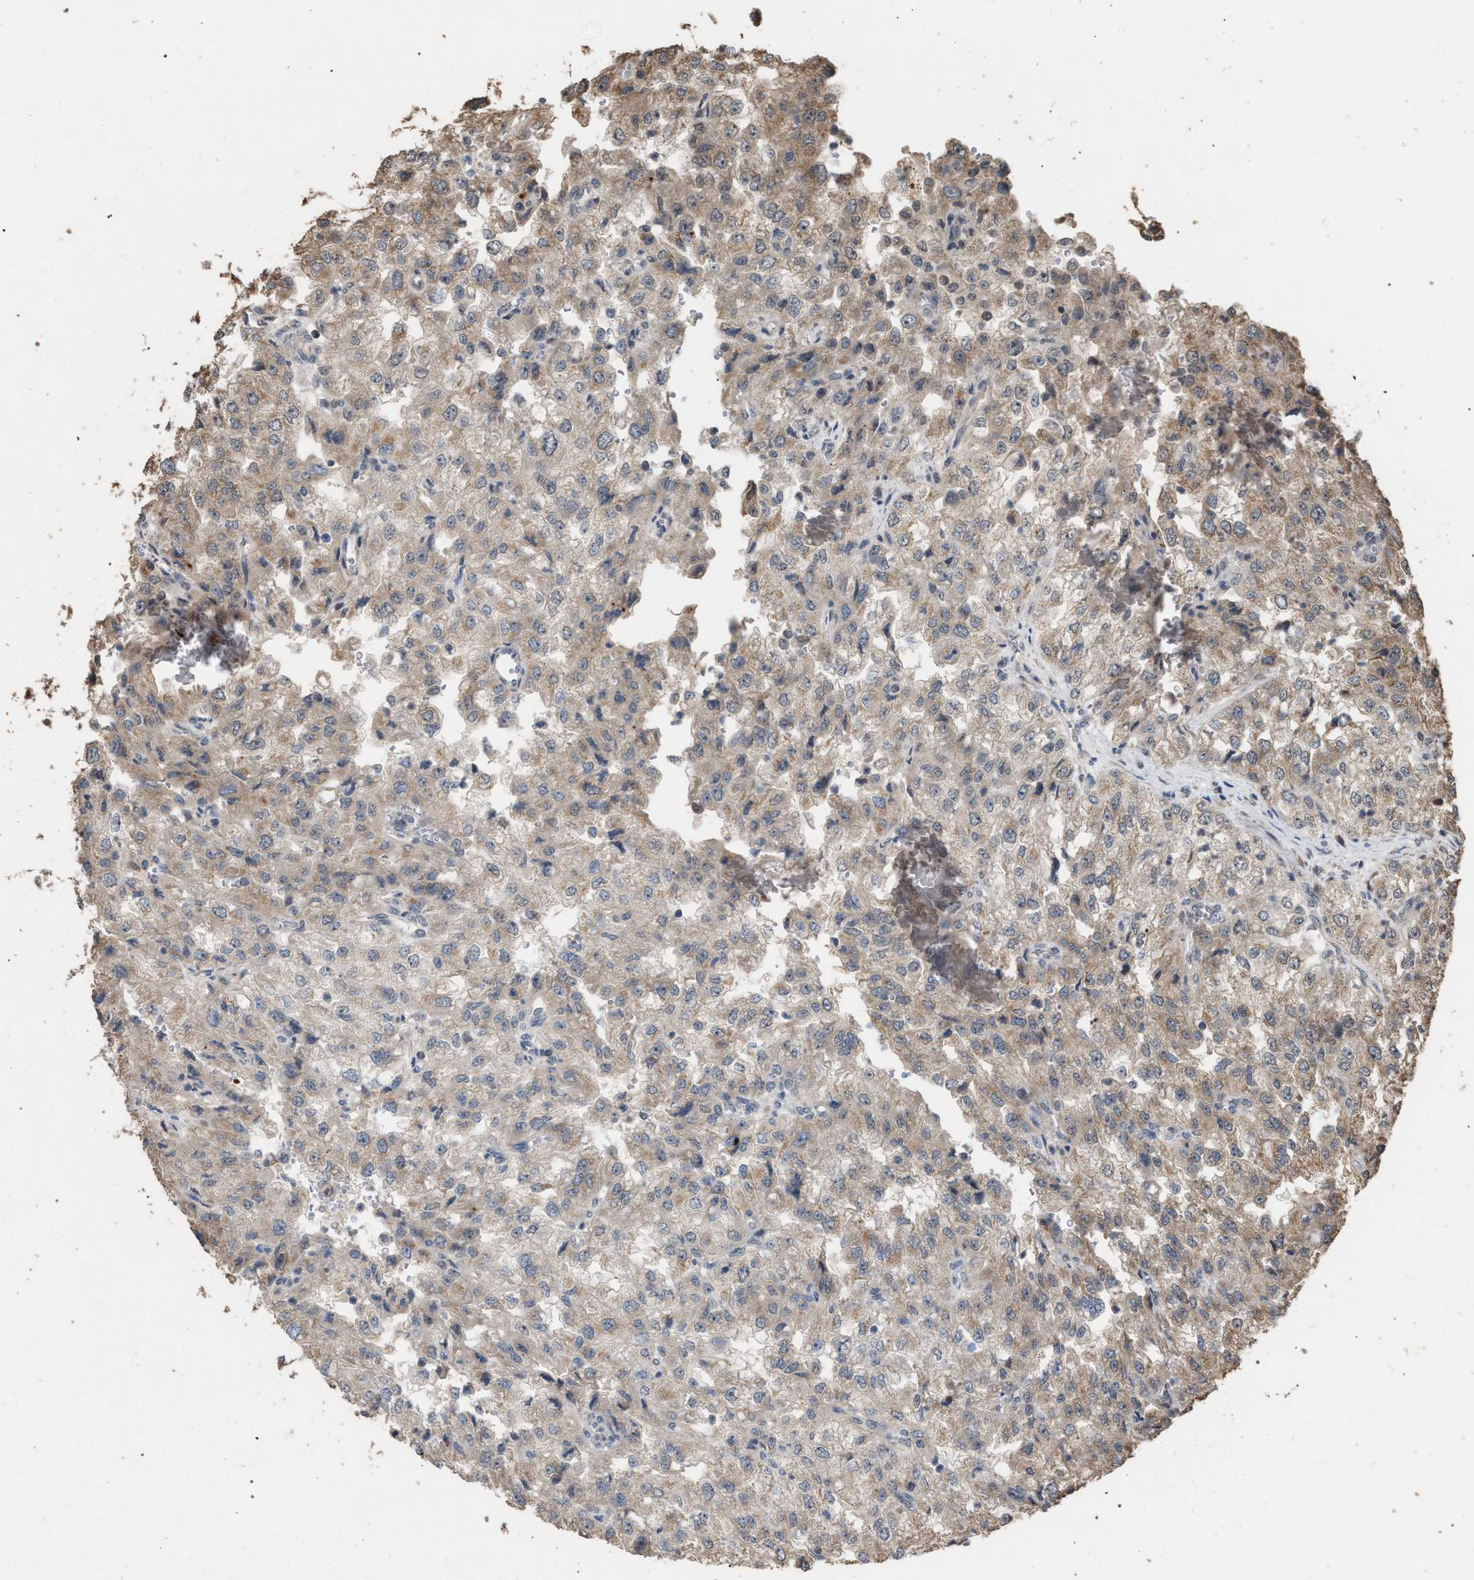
{"staining": {"intensity": "weak", "quantity": "25%-75%", "location": "cytoplasmic/membranous"}, "tissue": "renal cancer", "cell_type": "Tumor cells", "image_type": "cancer", "snomed": [{"axis": "morphology", "description": "Adenocarcinoma, NOS"}, {"axis": "topography", "description": "Kidney"}], "caption": "Brown immunohistochemical staining in adenocarcinoma (renal) exhibits weak cytoplasmic/membranous positivity in about 25%-75% of tumor cells.", "gene": "NAA35", "patient": {"sex": "female", "age": 54}}